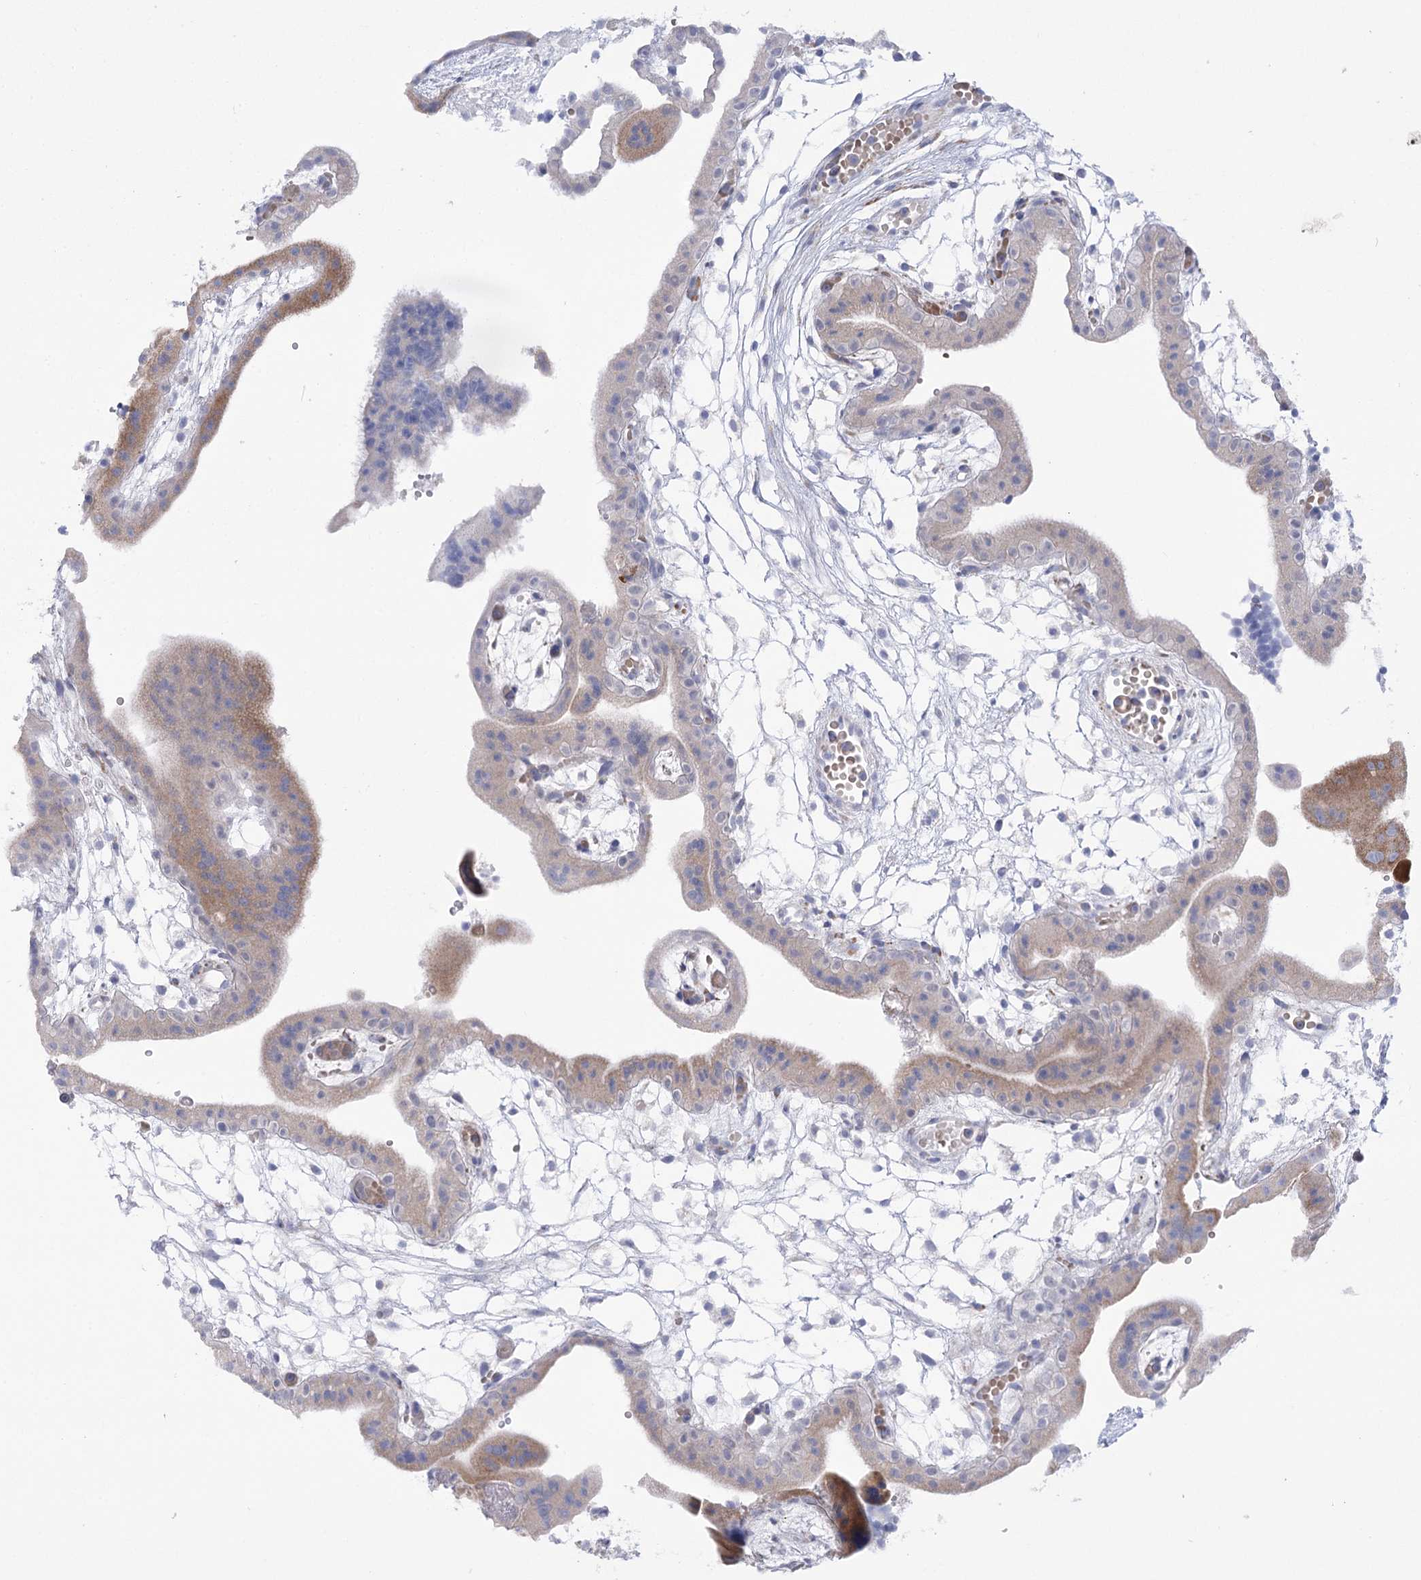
{"staining": {"intensity": "negative", "quantity": "none", "location": "none"}, "tissue": "placenta", "cell_type": "Decidual cells", "image_type": "normal", "snomed": [{"axis": "morphology", "description": "Normal tissue, NOS"}, {"axis": "topography", "description": "Placenta"}], "caption": "High power microscopy image of an immunohistochemistry image of normal placenta, revealing no significant expression in decidual cells.", "gene": "SIAE", "patient": {"sex": "female", "age": 18}}